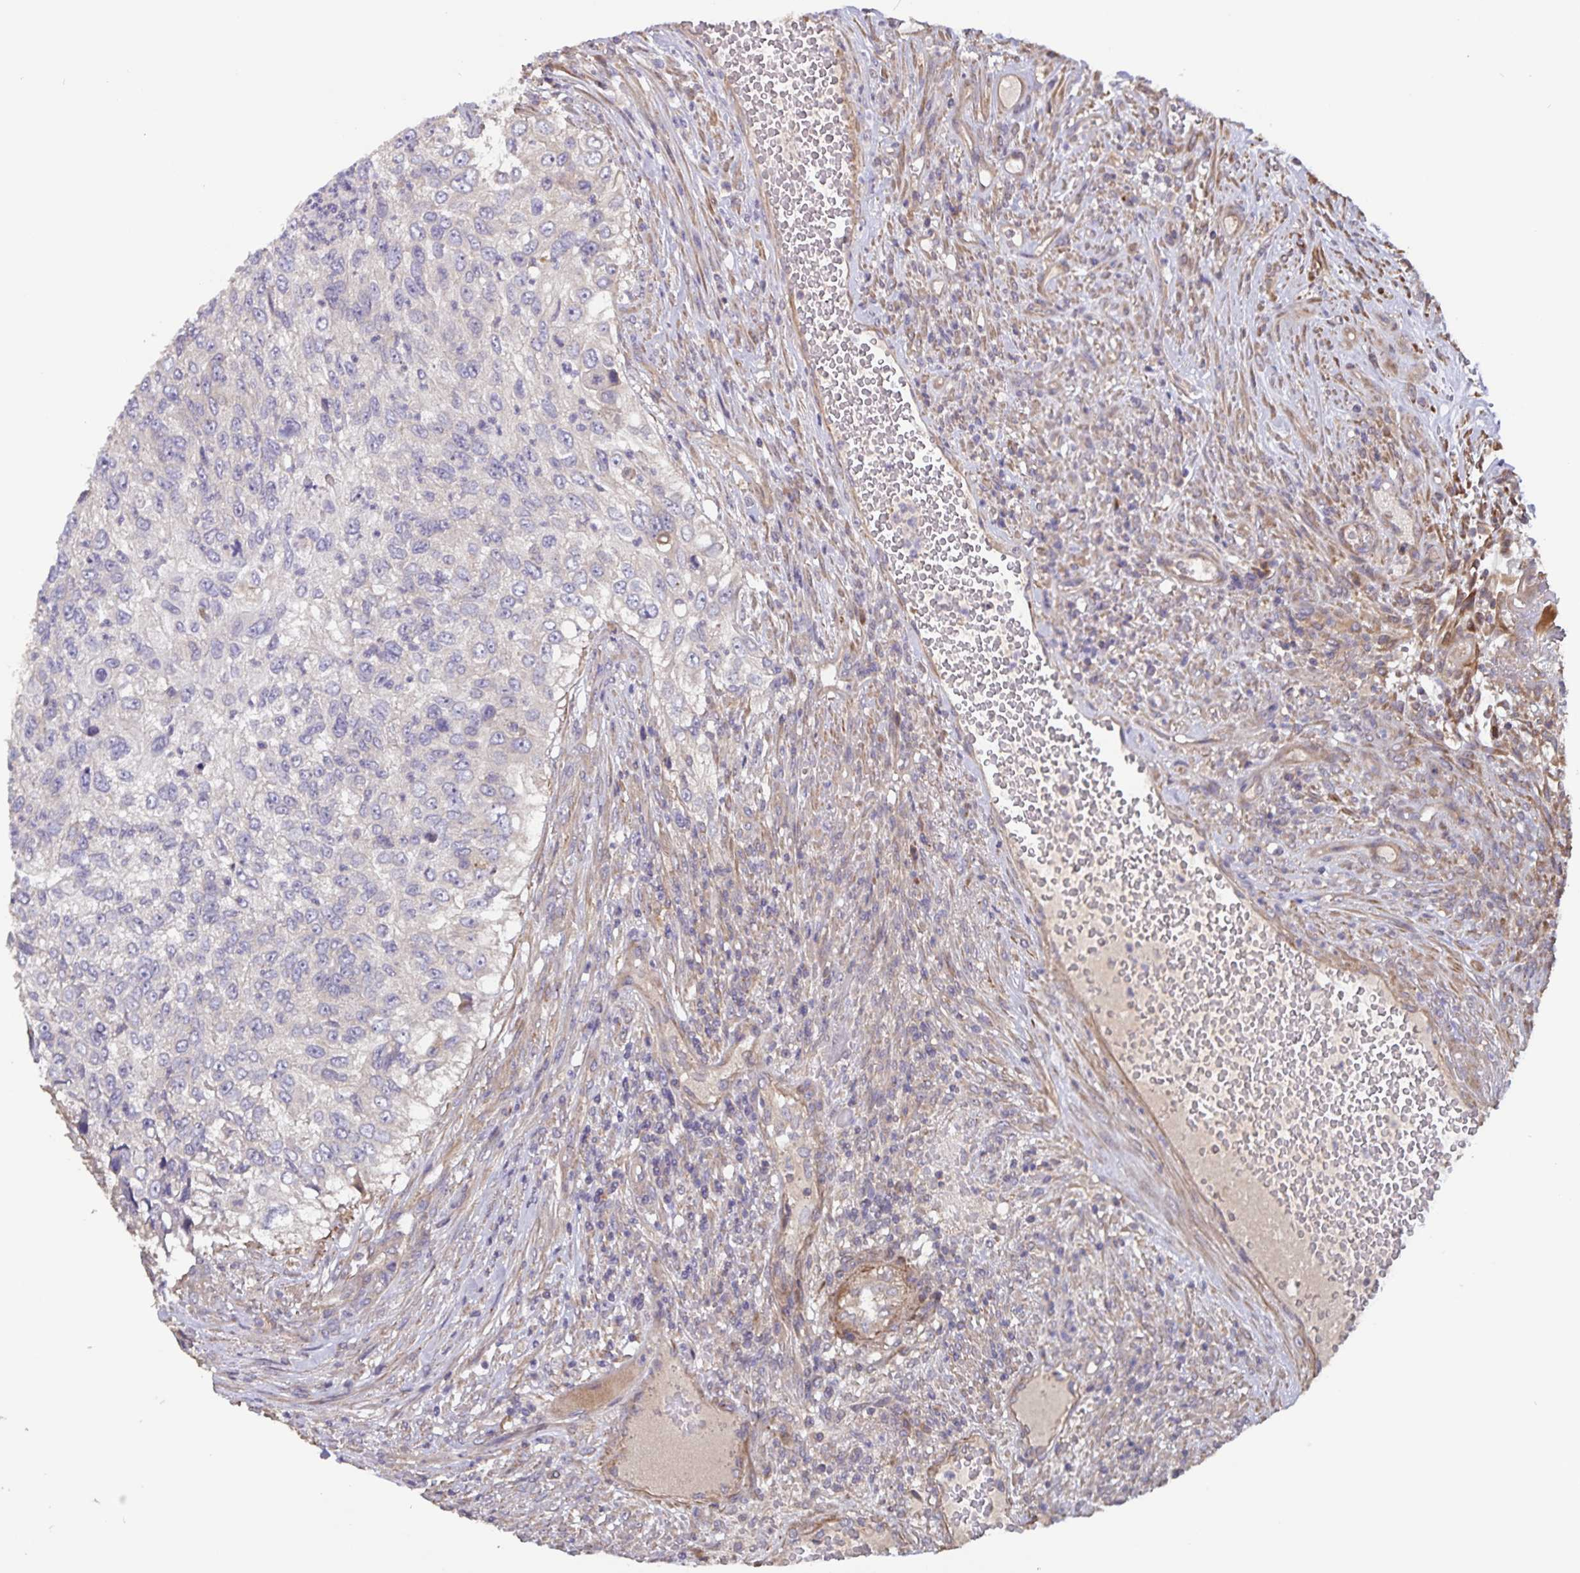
{"staining": {"intensity": "negative", "quantity": "none", "location": "none"}, "tissue": "urothelial cancer", "cell_type": "Tumor cells", "image_type": "cancer", "snomed": [{"axis": "morphology", "description": "Urothelial carcinoma, High grade"}, {"axis": "topography", "description": "Urinary bladder"}], "caption": "A high-resolution image shows immunohistochemistry (IHC) staining of urothelial carcinoma (high-grade), which shows no significant expression in tumor cells.", "gene": "FBXL16", "patient": {"sex": "female", "age": 60}}